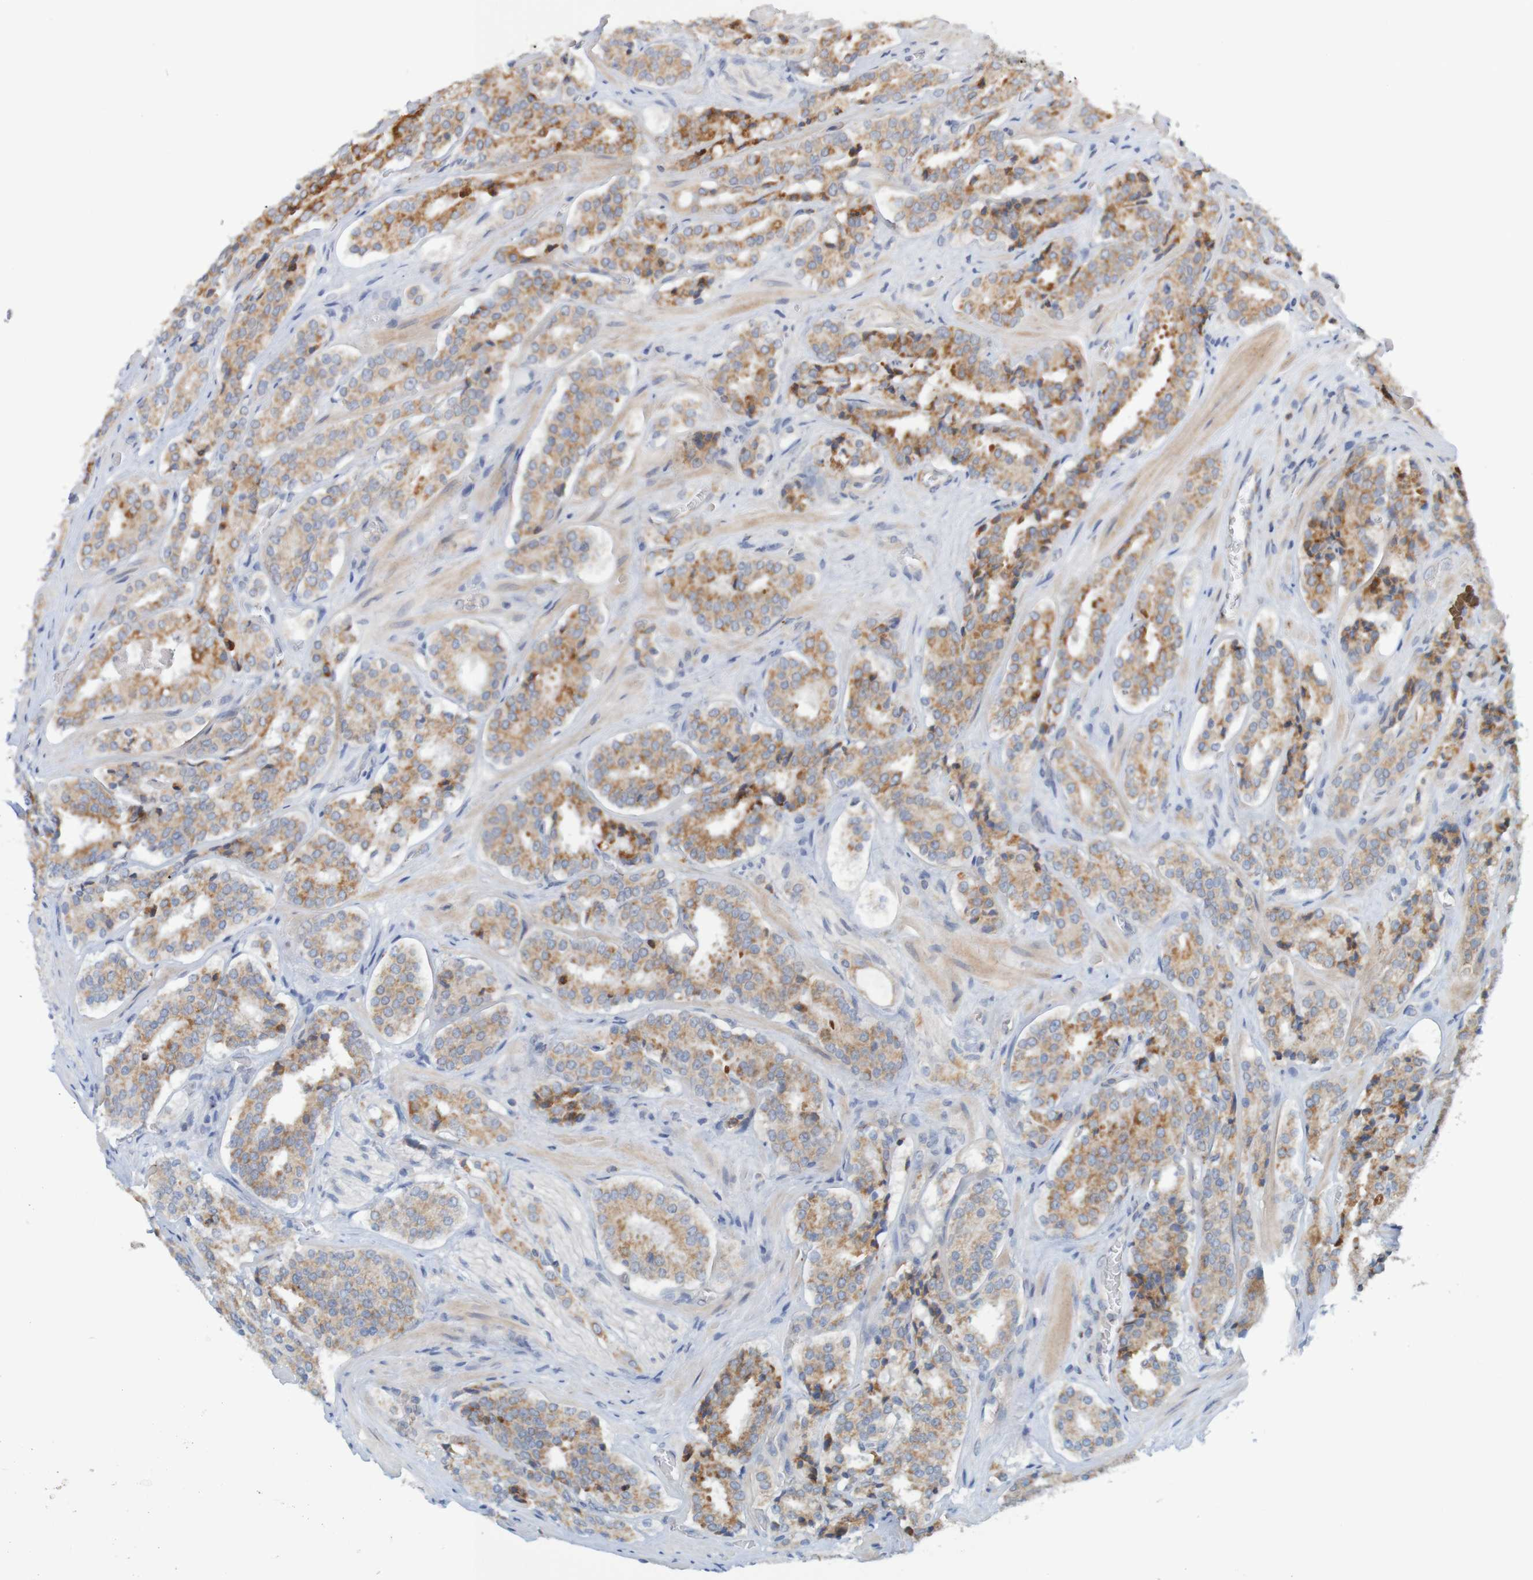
{"staining": {"intensity": "strong", "quantity": ">75%", "location": "cytoplasmic/membranous"}, "tissue": "prostate cancer", "cell_type": "Tumor cells", "image_type": "cancer", "snomed": [{"axis": "morphology", "description": "Adenocarcinoma, High grade"}, {"axis": "topography", "description": "Prostate"}], "caption": "Protein staining exhibits strong cytoplasmic/membranous positivity in about >75% of tumor cells in prostate adenocarcinoma (high-grade). (brown staining indicates protein expression, while blue staining denotes nuclei).", "gene": "NAV2", "patient": {"sex": "male", "age": 60}}